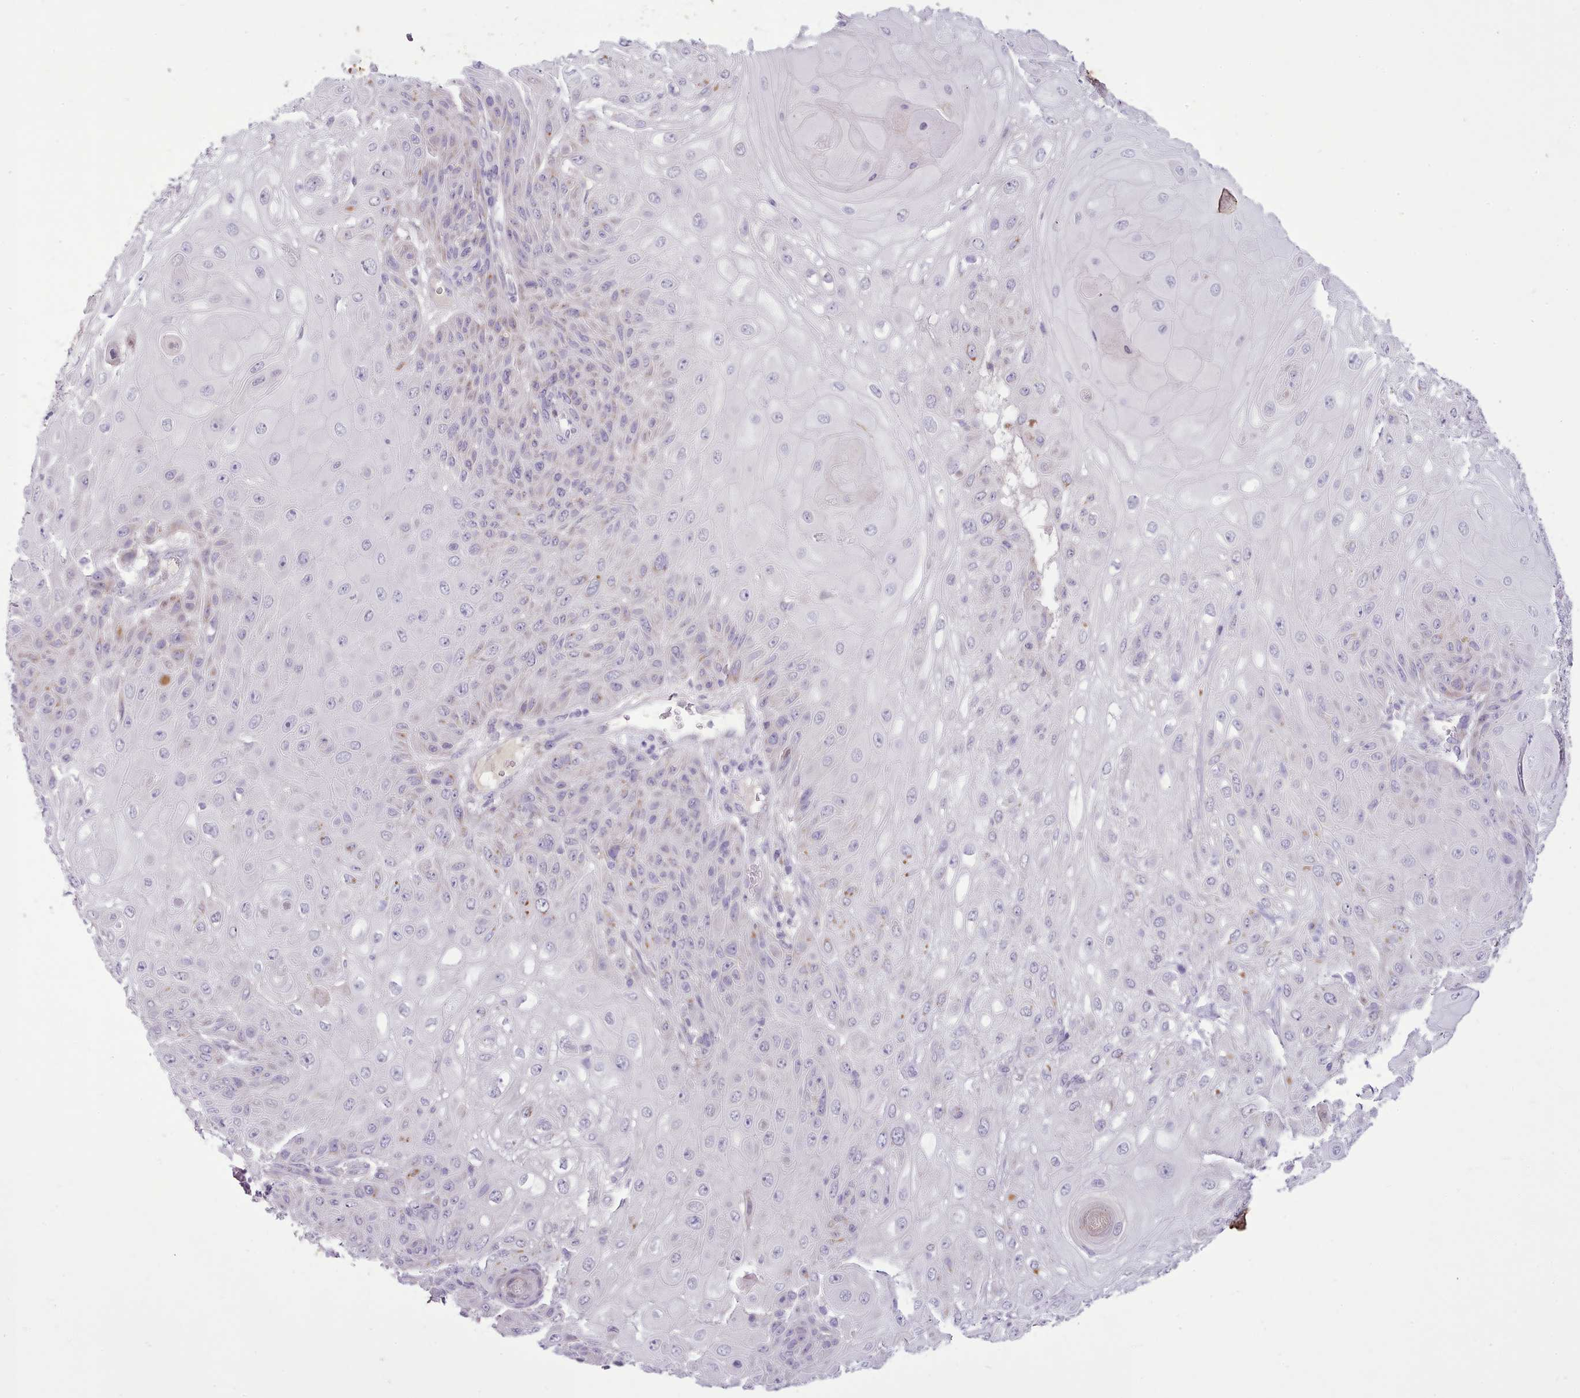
{"staining": {"intensity": "weak", "quantity": "<25%", "location": "cytoplasmic/membranous"}, "tissue": "skin cancer", "cell_type": "Tumor cells", "image_type": "cancer", "snomed": [{"axis": "morphology", "description": "Normal tissue, NOS"}, {"axis": "morphology", "description": "Squamous cell carcinoma, NOS"}, {"axis": "topography", "description": "Skin"}, {"axis": "topography", "description": "Cartilage tissue"}], "caption": "Human squamous cell carcinoma (skin) stained for a protein using immunohistochemistry (IHC) exhibits no expression in tumor cells.", "gene": "FAM83E", "patient": {"sex": "female", "age": 79}}